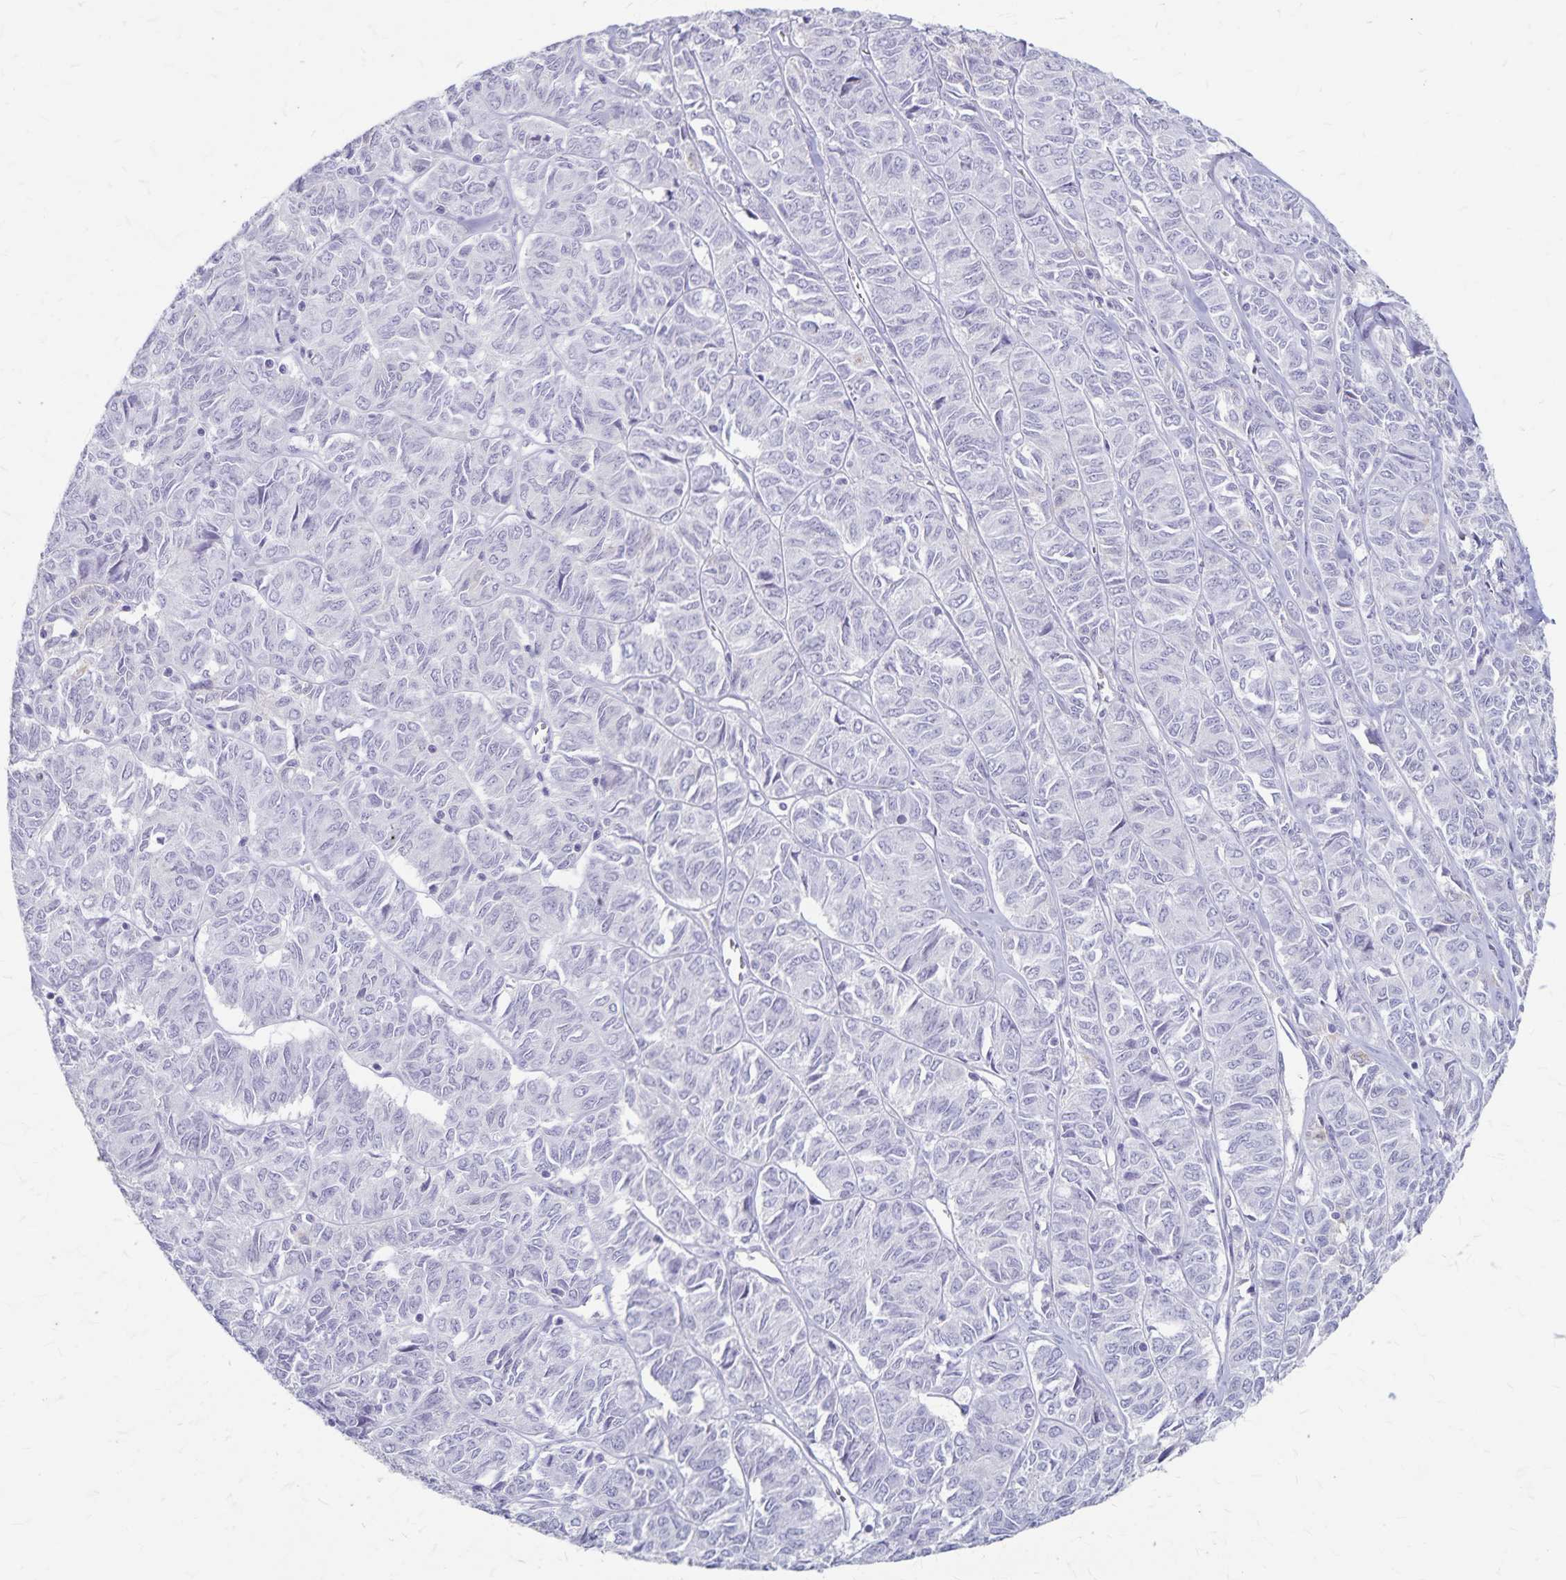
{"staining": {"intensity": "negative", "quantity": "none", "location": "none"}, "tissue": "ovarian cancer", "cell_type": "Tumor cells", "image_type": "cancer", "snomed": [{"axis": "morphology", "description": "Carcinoma, endometroid"}, {"axis": "topography", "description": "Ovary"}], "caption": "This micrograph is of ovarian cancer stained with immunohistochemistry (IHC) to label a protein in brown with the nuclei are counter-stained blue. There is no staining in tumor cells. (DAB (3,3'-diaminobenzidine) immunohistochemistry visualized using brightfield microscopy, high magnification).", "gene": "GPBAR1", "patient": {"sex": "female", "age": 80}}